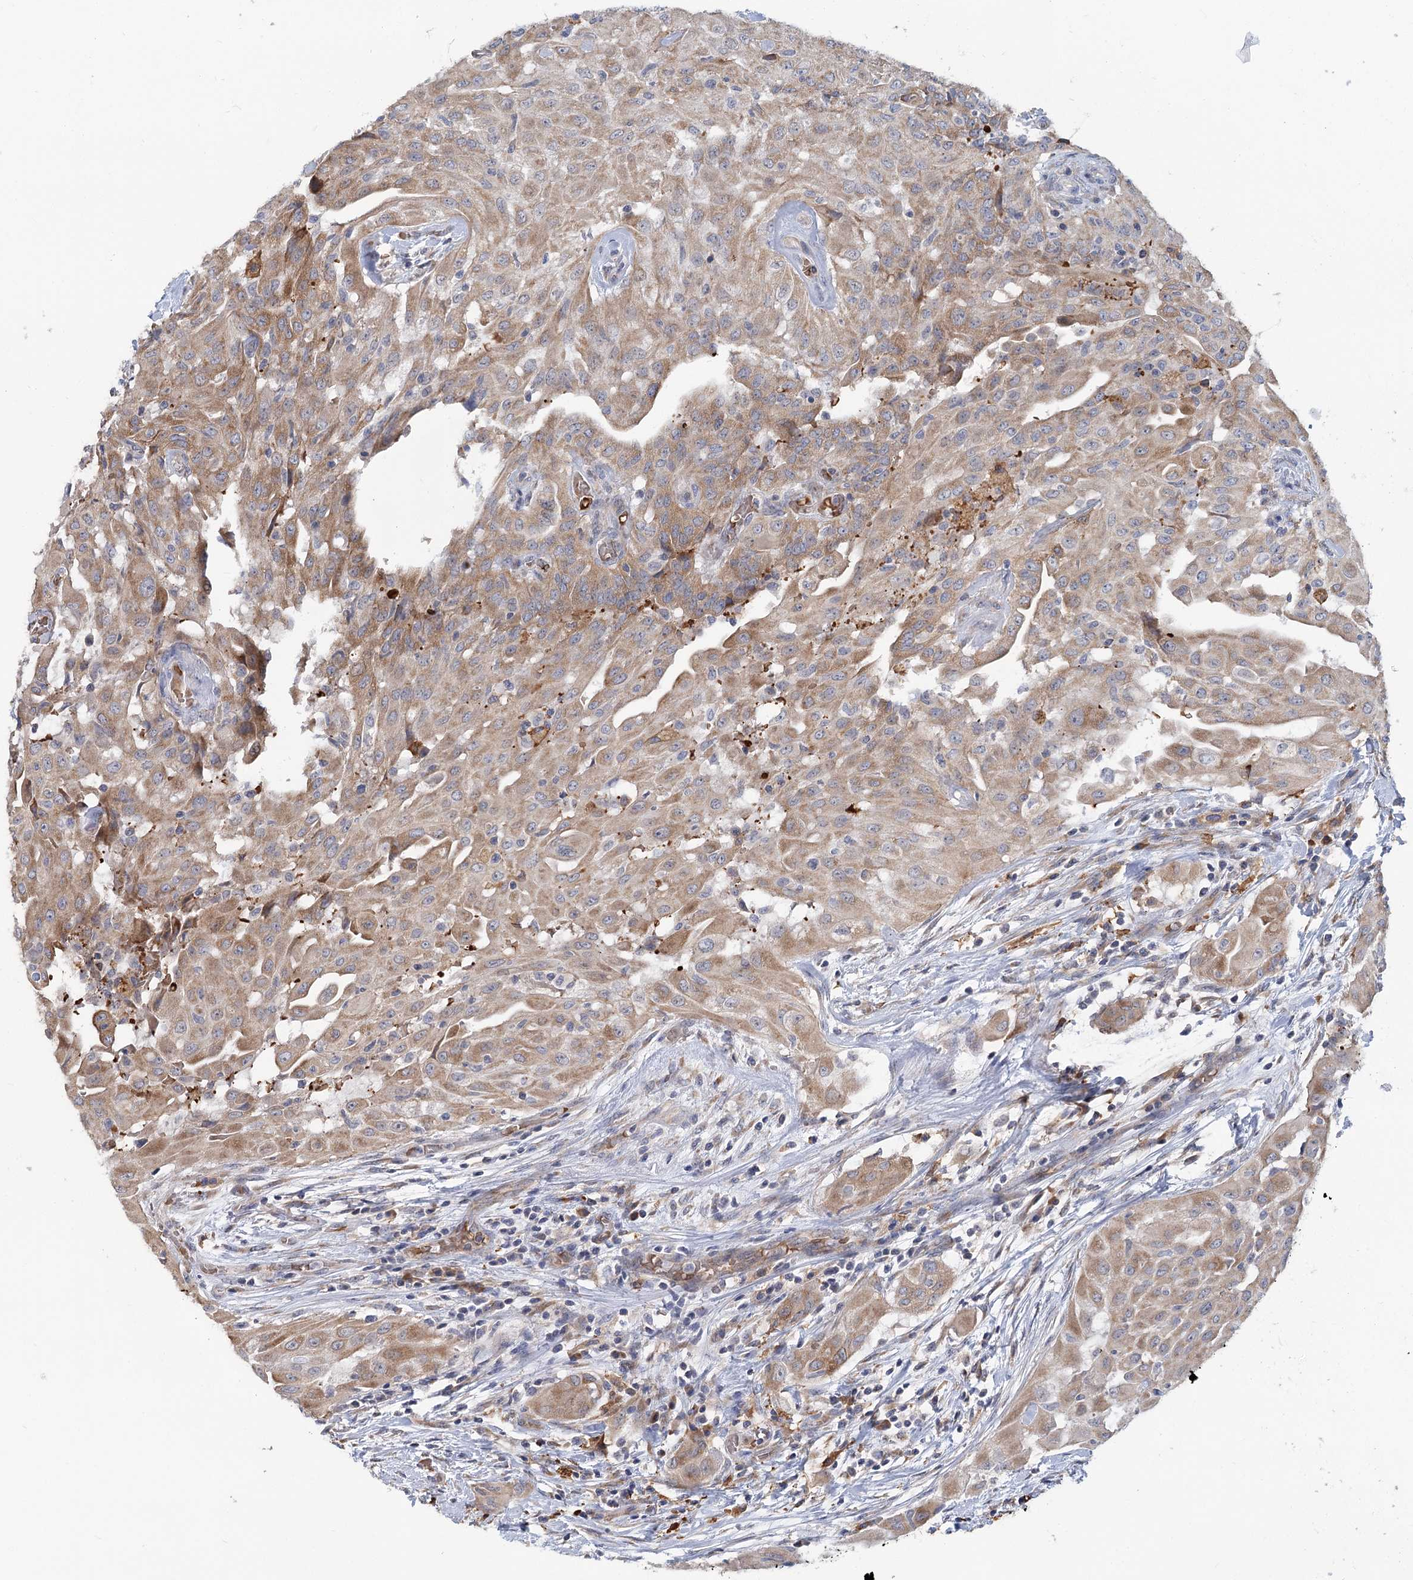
{"staining": {"intensity": "moderate", "quantity": ">75%", "location": "cytoplasmic/membranous"}, "tissue": "thyroid cancer", "cell_type": "Tumor cells", "image_type": "cancer", "snomed": [{"axis": "morphology", "description": "Papillary adenocarcinoma, NOS"}, {"axis": "topography", "description": "Thyroid gland"}], "caption": "Brown immunohistochemical staining in human thyroid cancer (papillary adenocarcinoma) demonstrates moderate cytoplasmic/membranous expression in approximately >75% of tumor cells.", "gene": "CIB4", "patient": {"sex": "female", "age": 59}}